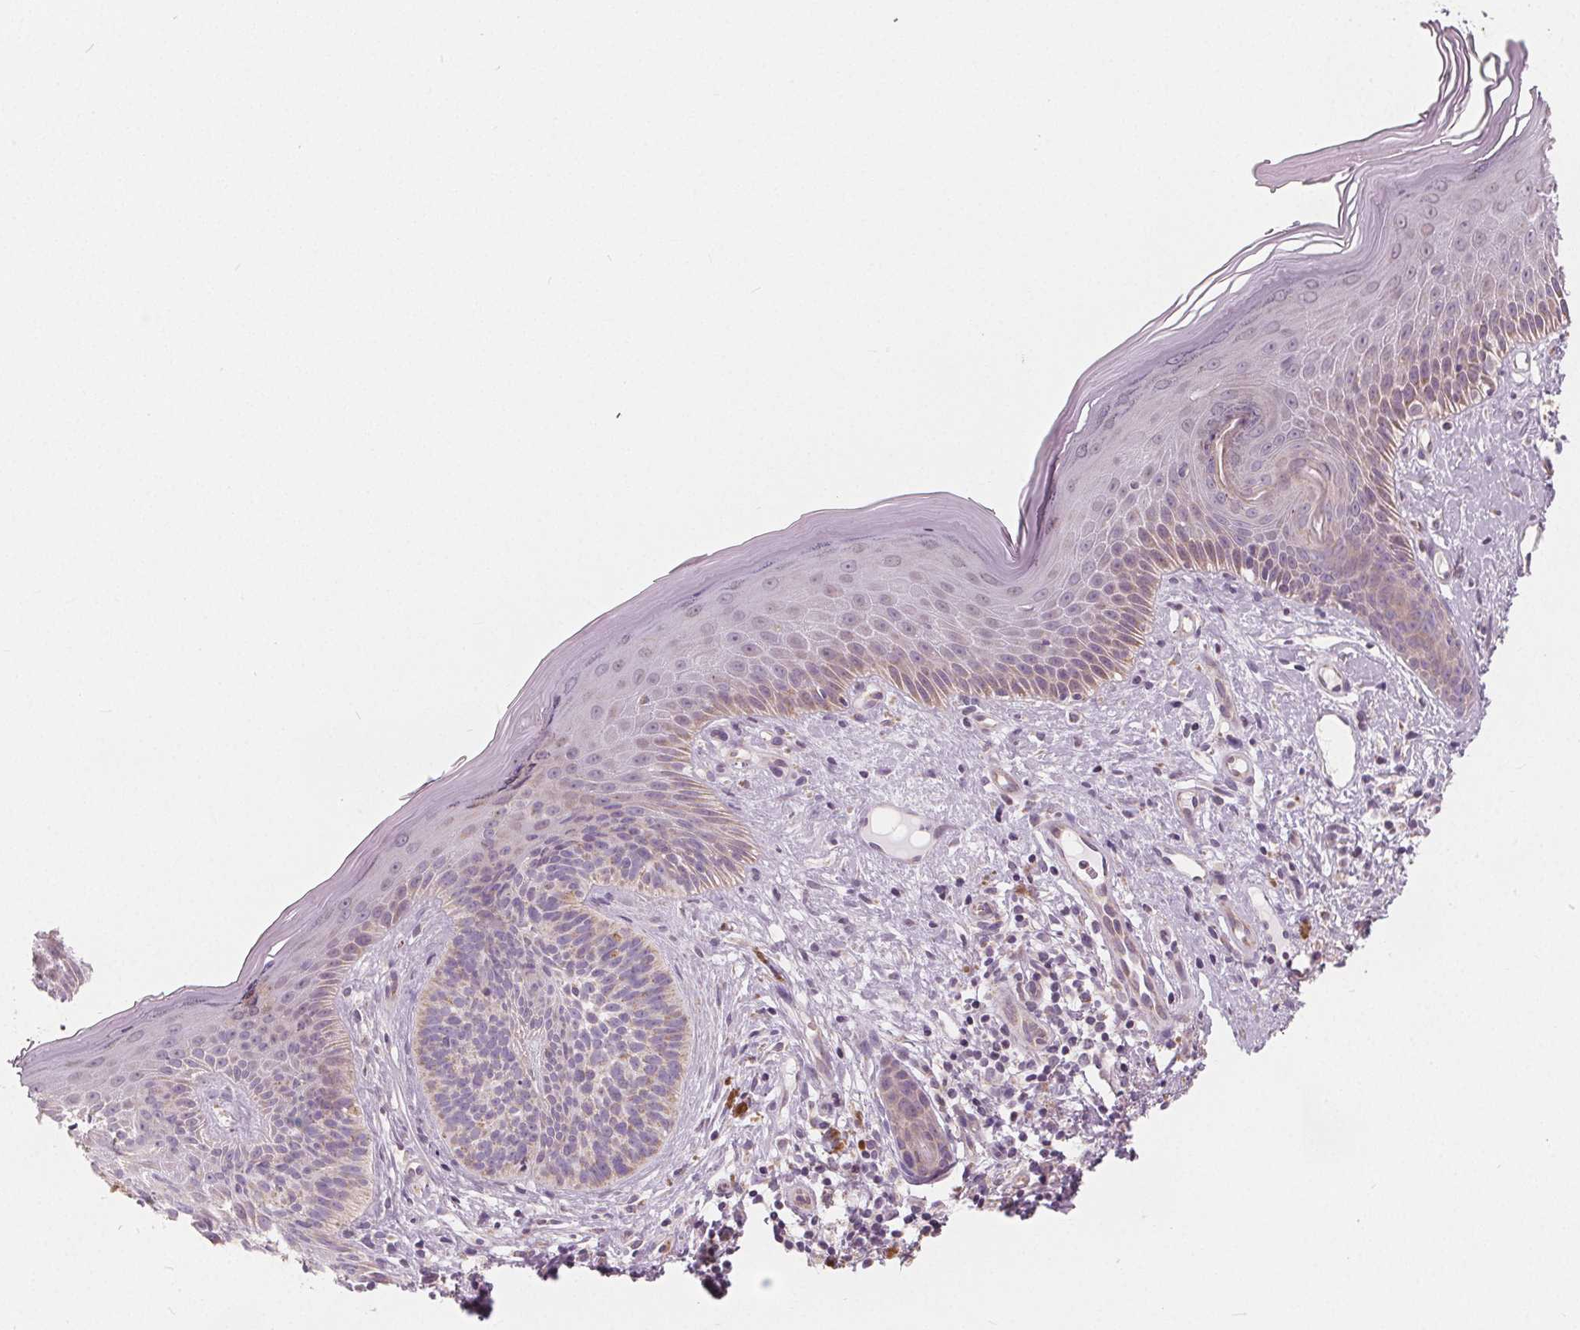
{"staining": {"intensity": "weak", "quantity": "<25%", "location": "cytoplasmic/membranous"}, "tissue": "skin cancer", "cell_type": "Tumor cells", "image_type": "cancer", "snomed": [{"axis": "morphology", "description": "Basal cell carcinoma"}, {"axis": "topography", "description": "Skin"}], "caption": "This image is of skin cancer stained with IHC to label a protein in brown with the nuclei are counter-stained blue. There is no staining in tumor cells.", "gene": "NUP210L", "patient": {"sex": "male", "age": 79}}